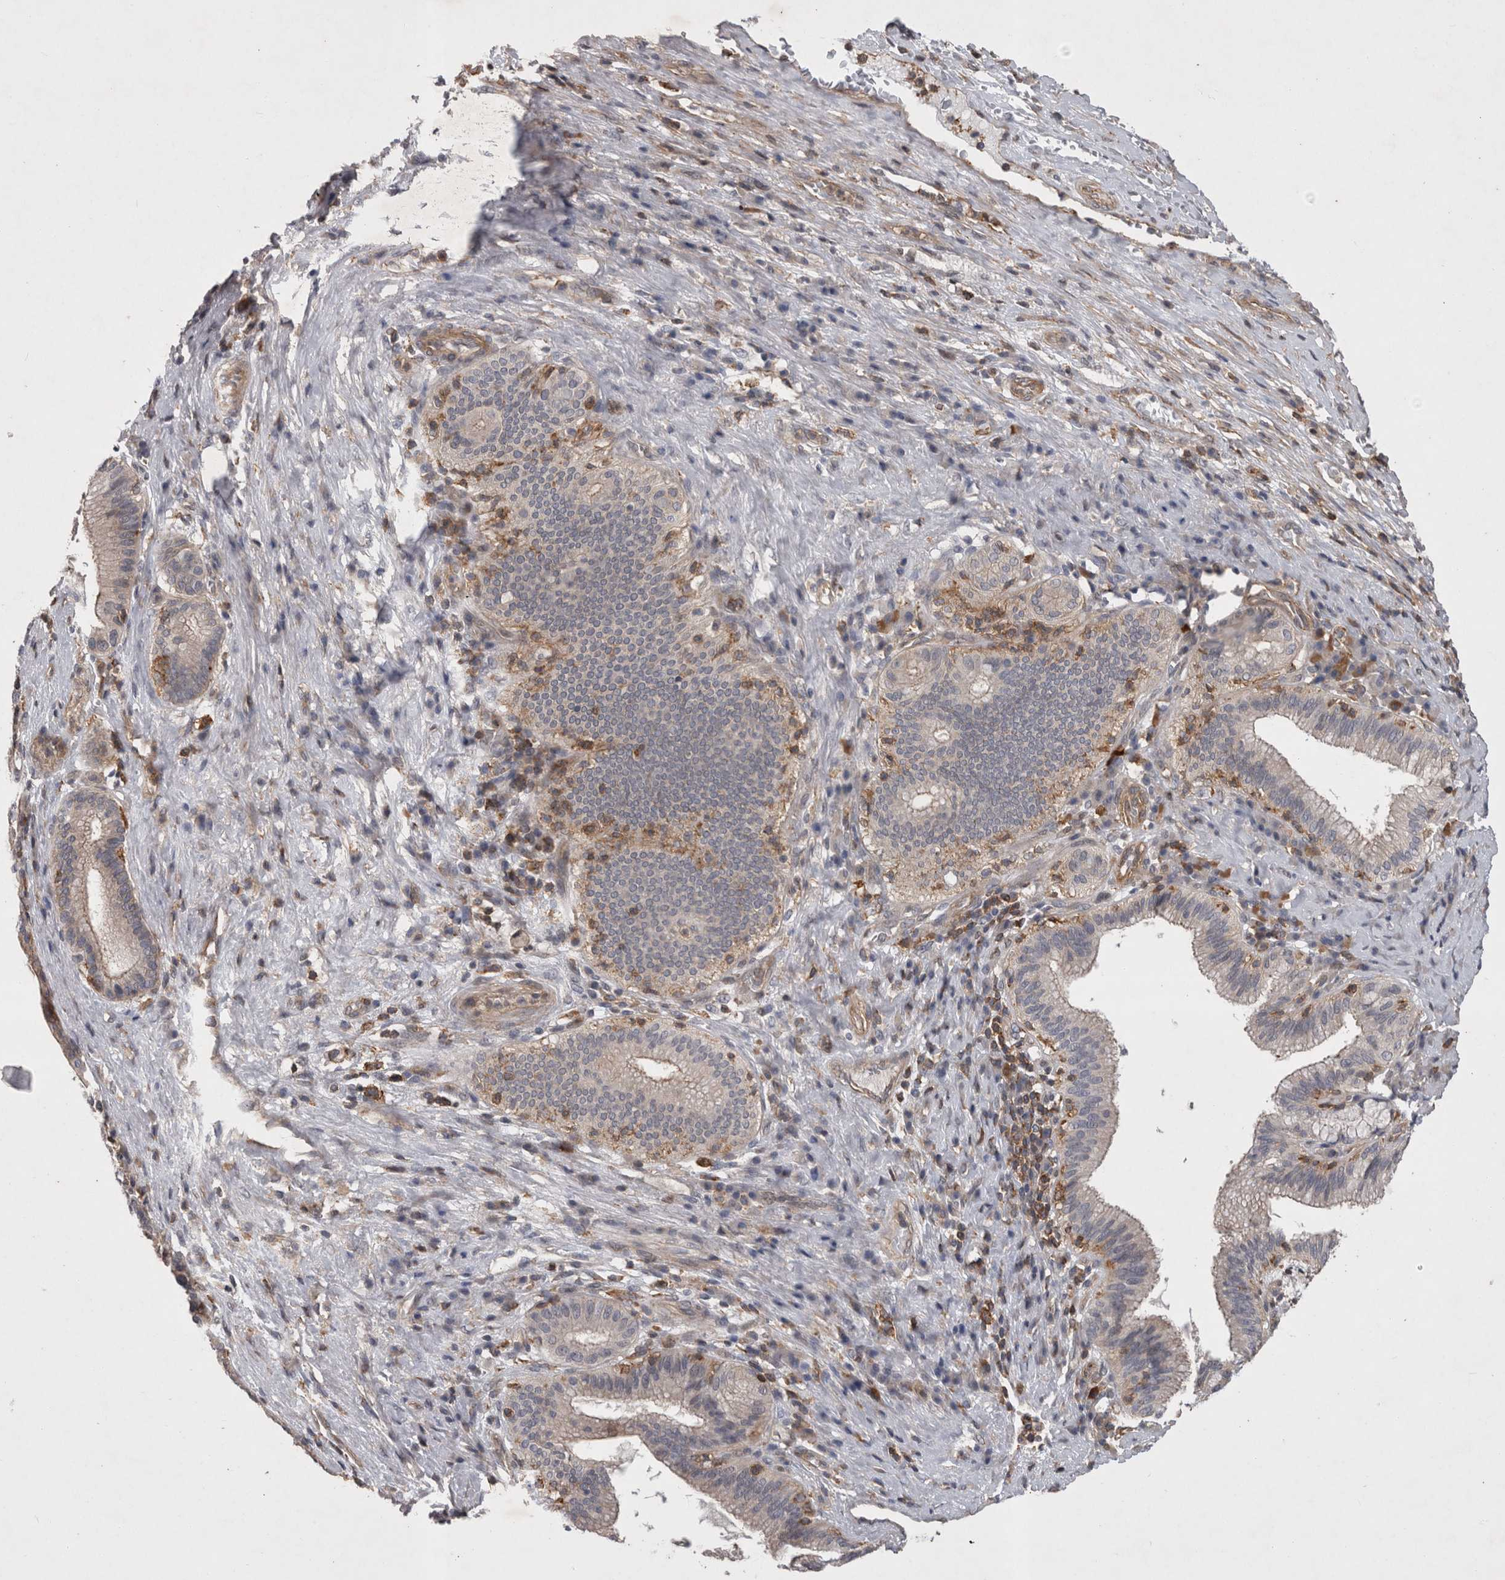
{"staining": {"intensity": "moderate", "quantity": "25%-75%", "location": "cytoplasmic/membranous"}, "tissue": "liver cancer", "cell_type": "Tumor cells", "image_type": "cancer", "snomed": [{"axis": "morphology", "description": "Normal tissue, NOS"}, {"axis": "morphology", "description": "Cholangiocarcinoma"}, {"axis": "topography", "description": "Liver"}, {"axis": "topography", "description": "Peripheral nerve tissue"}], "caption": "Liver cancer stained with immunohistochemistry shows moderate cytoplasmic/membranous expression in about 25%-75% of tumor cells. Using DAB (brown) and hematoxylin (blue) stains, captured at high magnification using brightfield microscopy.", "gene": "SPATA48", "patient": {"sex": "female", "age": 73}}